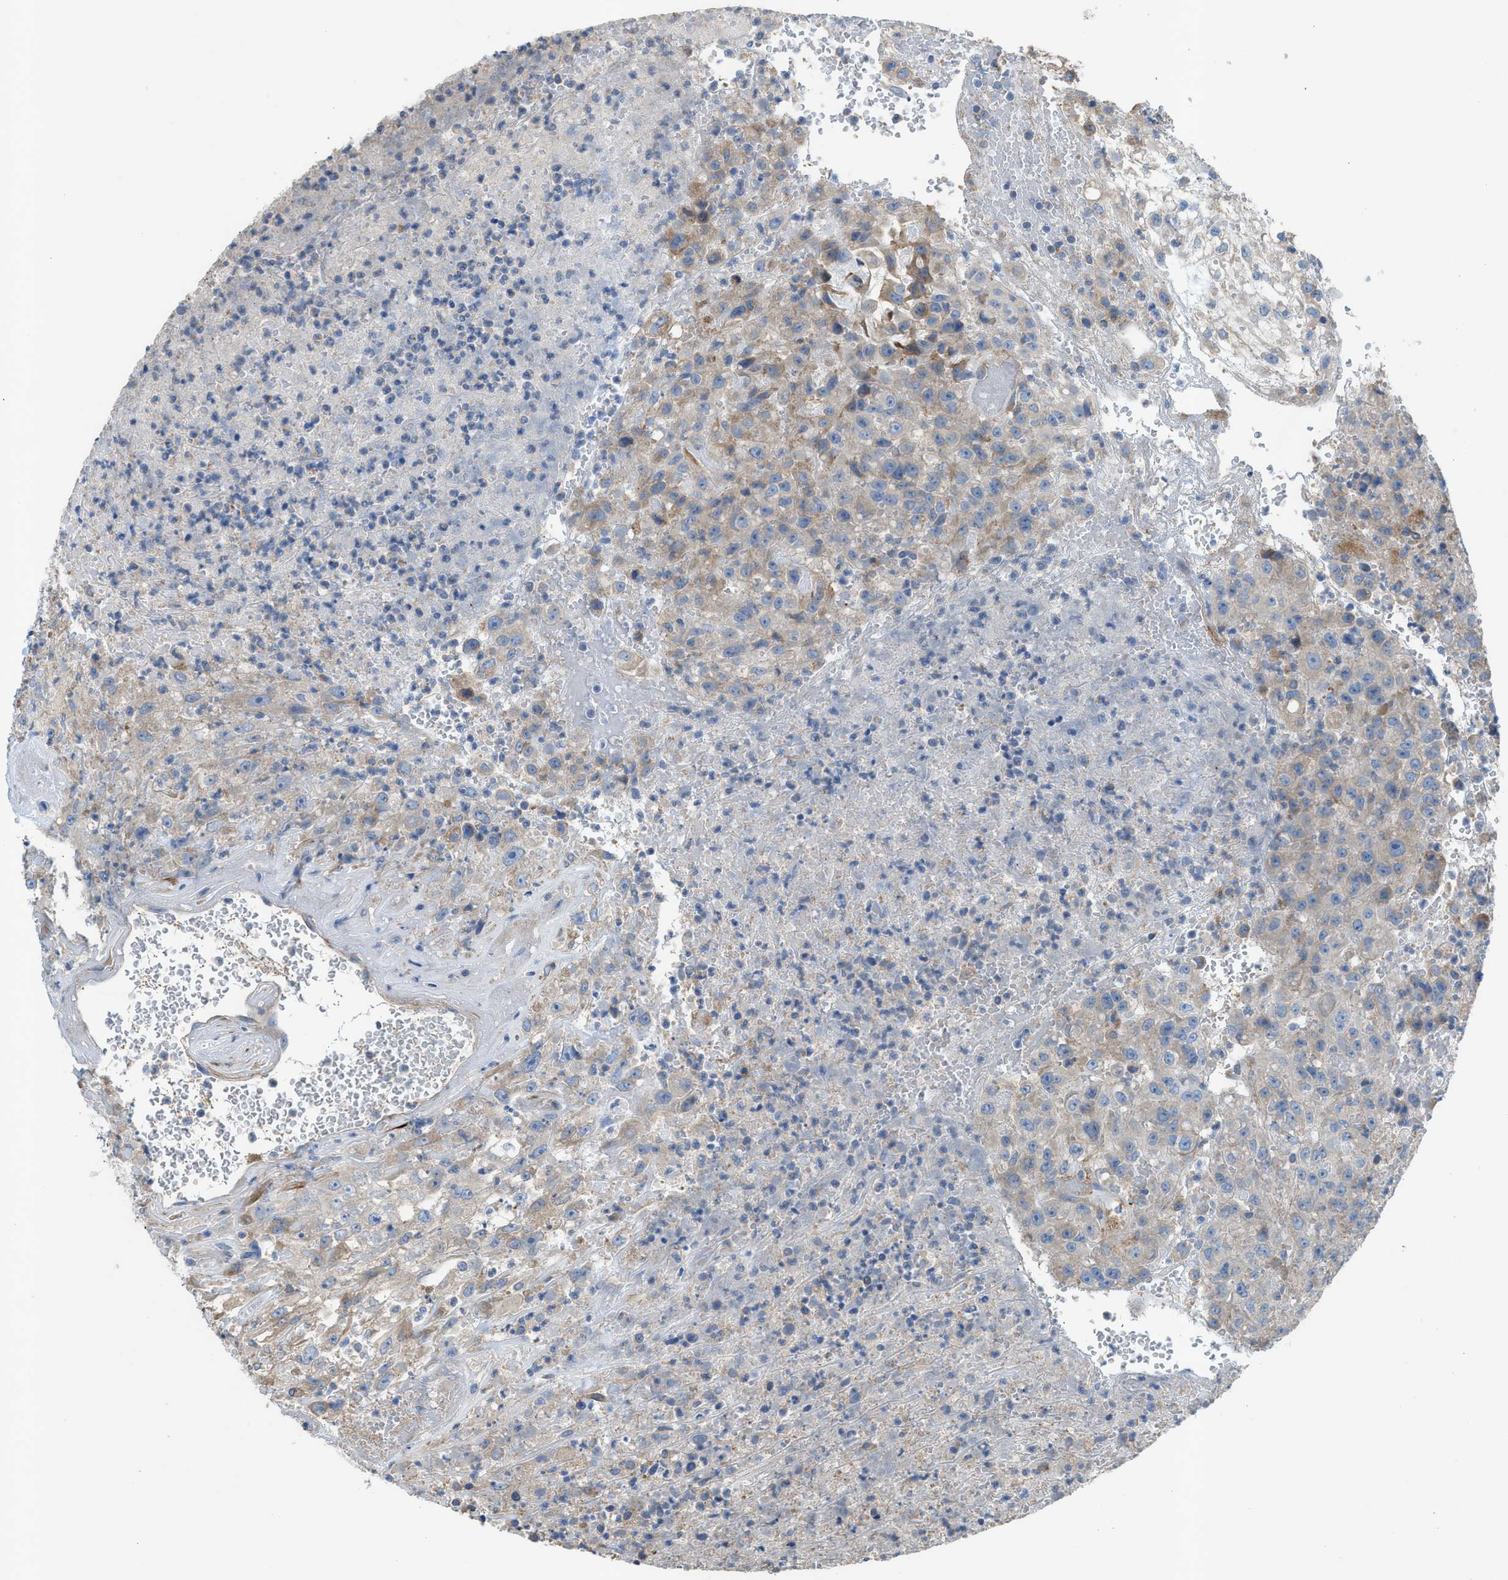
{"staining": {"intensity": "weak", "quantity": "<25%", "location": "cytoplasmic/membranous"}, "tissue": "urothelial cancer", "cell_type": "Tumor cells", "image_type": "cancer", "snomed": [{"axis": "morphology", "description": "Urothelial carcinoma, High grade"}, {"axis": "topography", "description": "Urinary bladder"}], "caption": "Immunohistochemistry image of urothelial carcinoma (high-grade) stained for a protein (brown), which demonstrates no positivity in tumor cells.", "gene": "AOAH", "patient": {"sex": "male", "age": 46}}